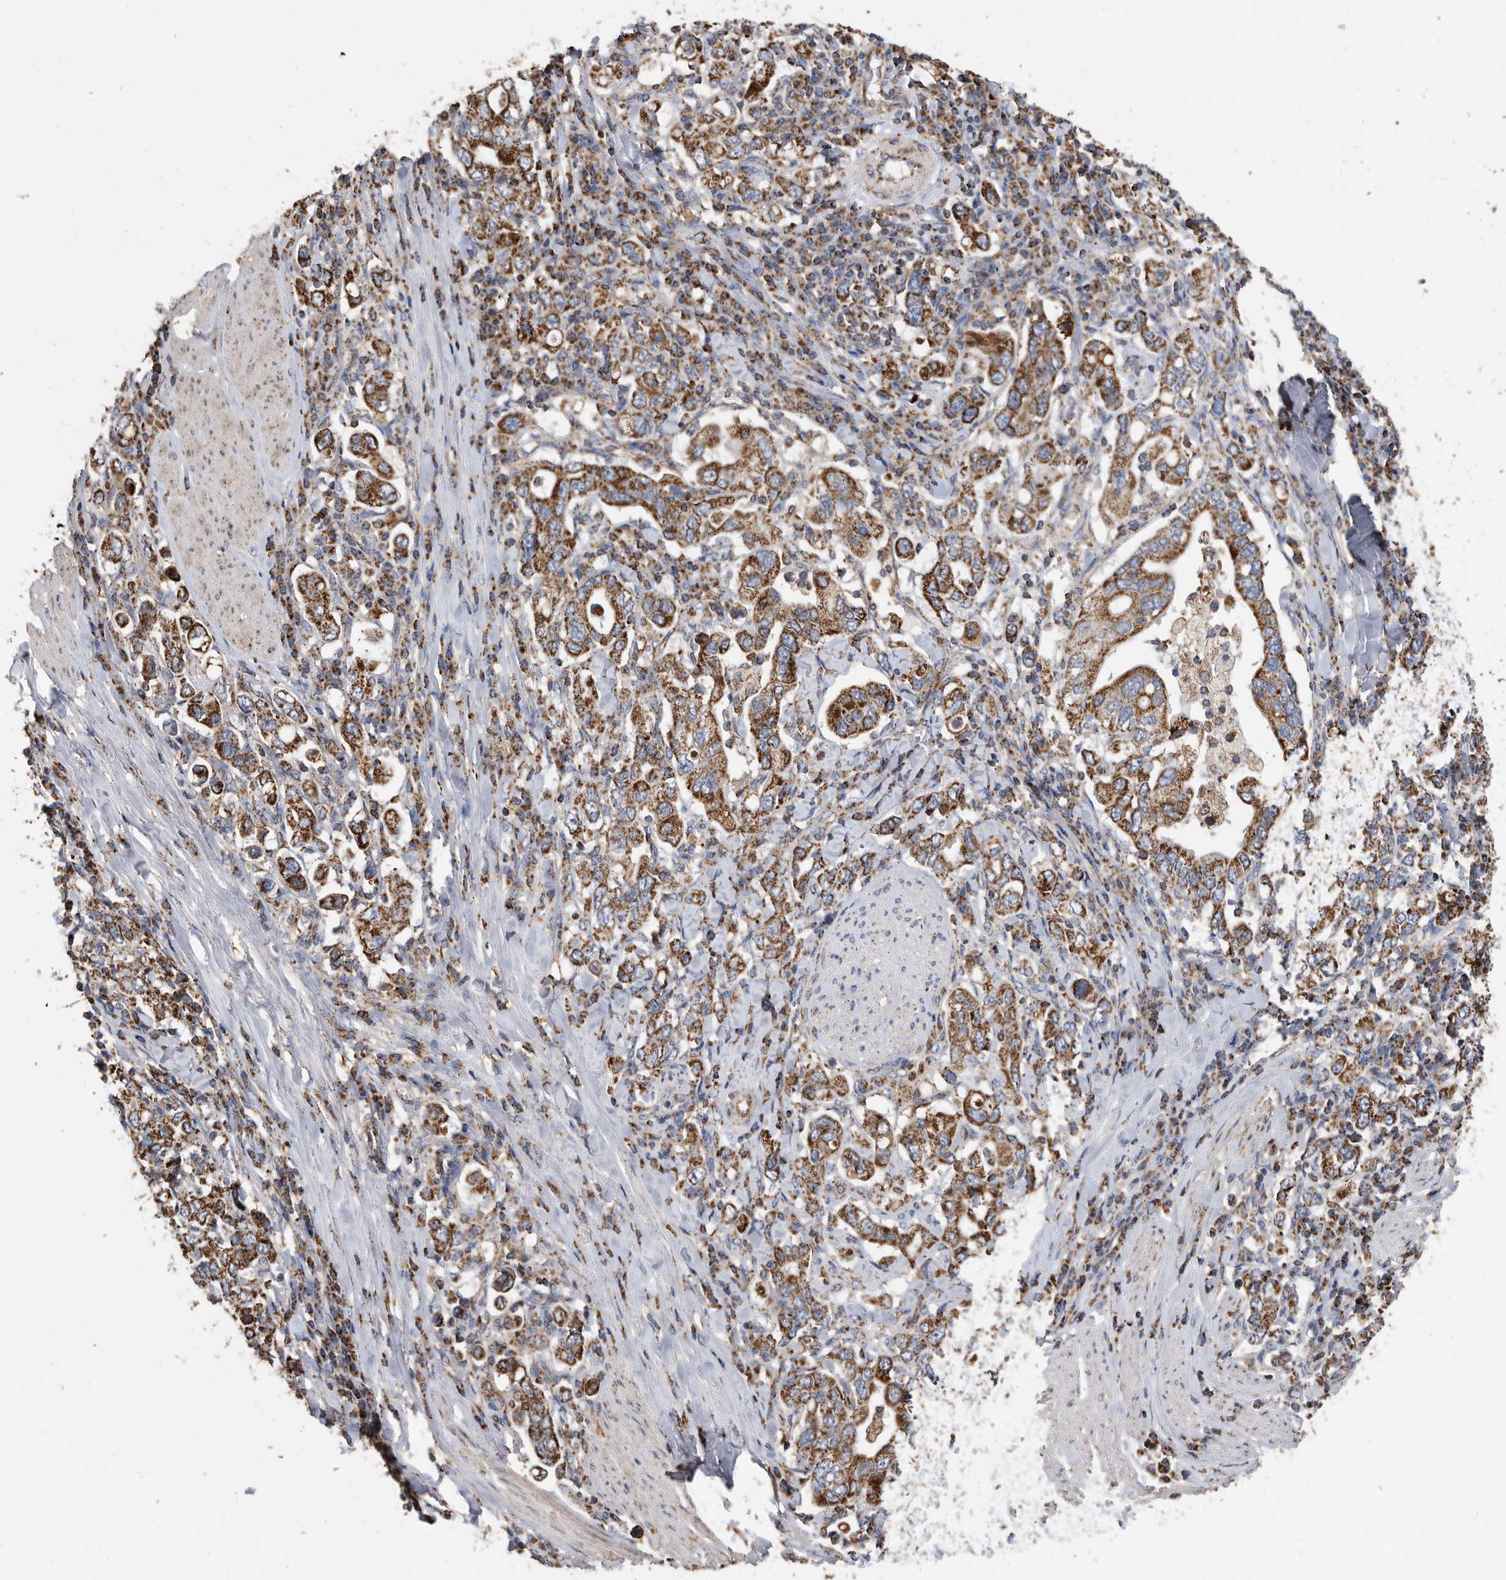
{"staining": {"intensity": "strong", "quantity": ">75%", "location": "cytoplasmic/membranous"}, "tissue": "stomach cancer", "cell_type": "Tumor cells", "image_type": "cancer", "snomed": [{"axis": "morphology", "description": "Adenocarcinoma, NOS"}, {"axis": "topography", "description": "Stomach, upper"}], "caption": "Approximately >75% of tumor cells in stomach adenocarcinoma demonstrate strong cytoplasmic/membranous protein positivity as visualized by brown immunohistochemical staining.", "gene": "WFDC1", "patient": {"sex": "male", "age": 62}}